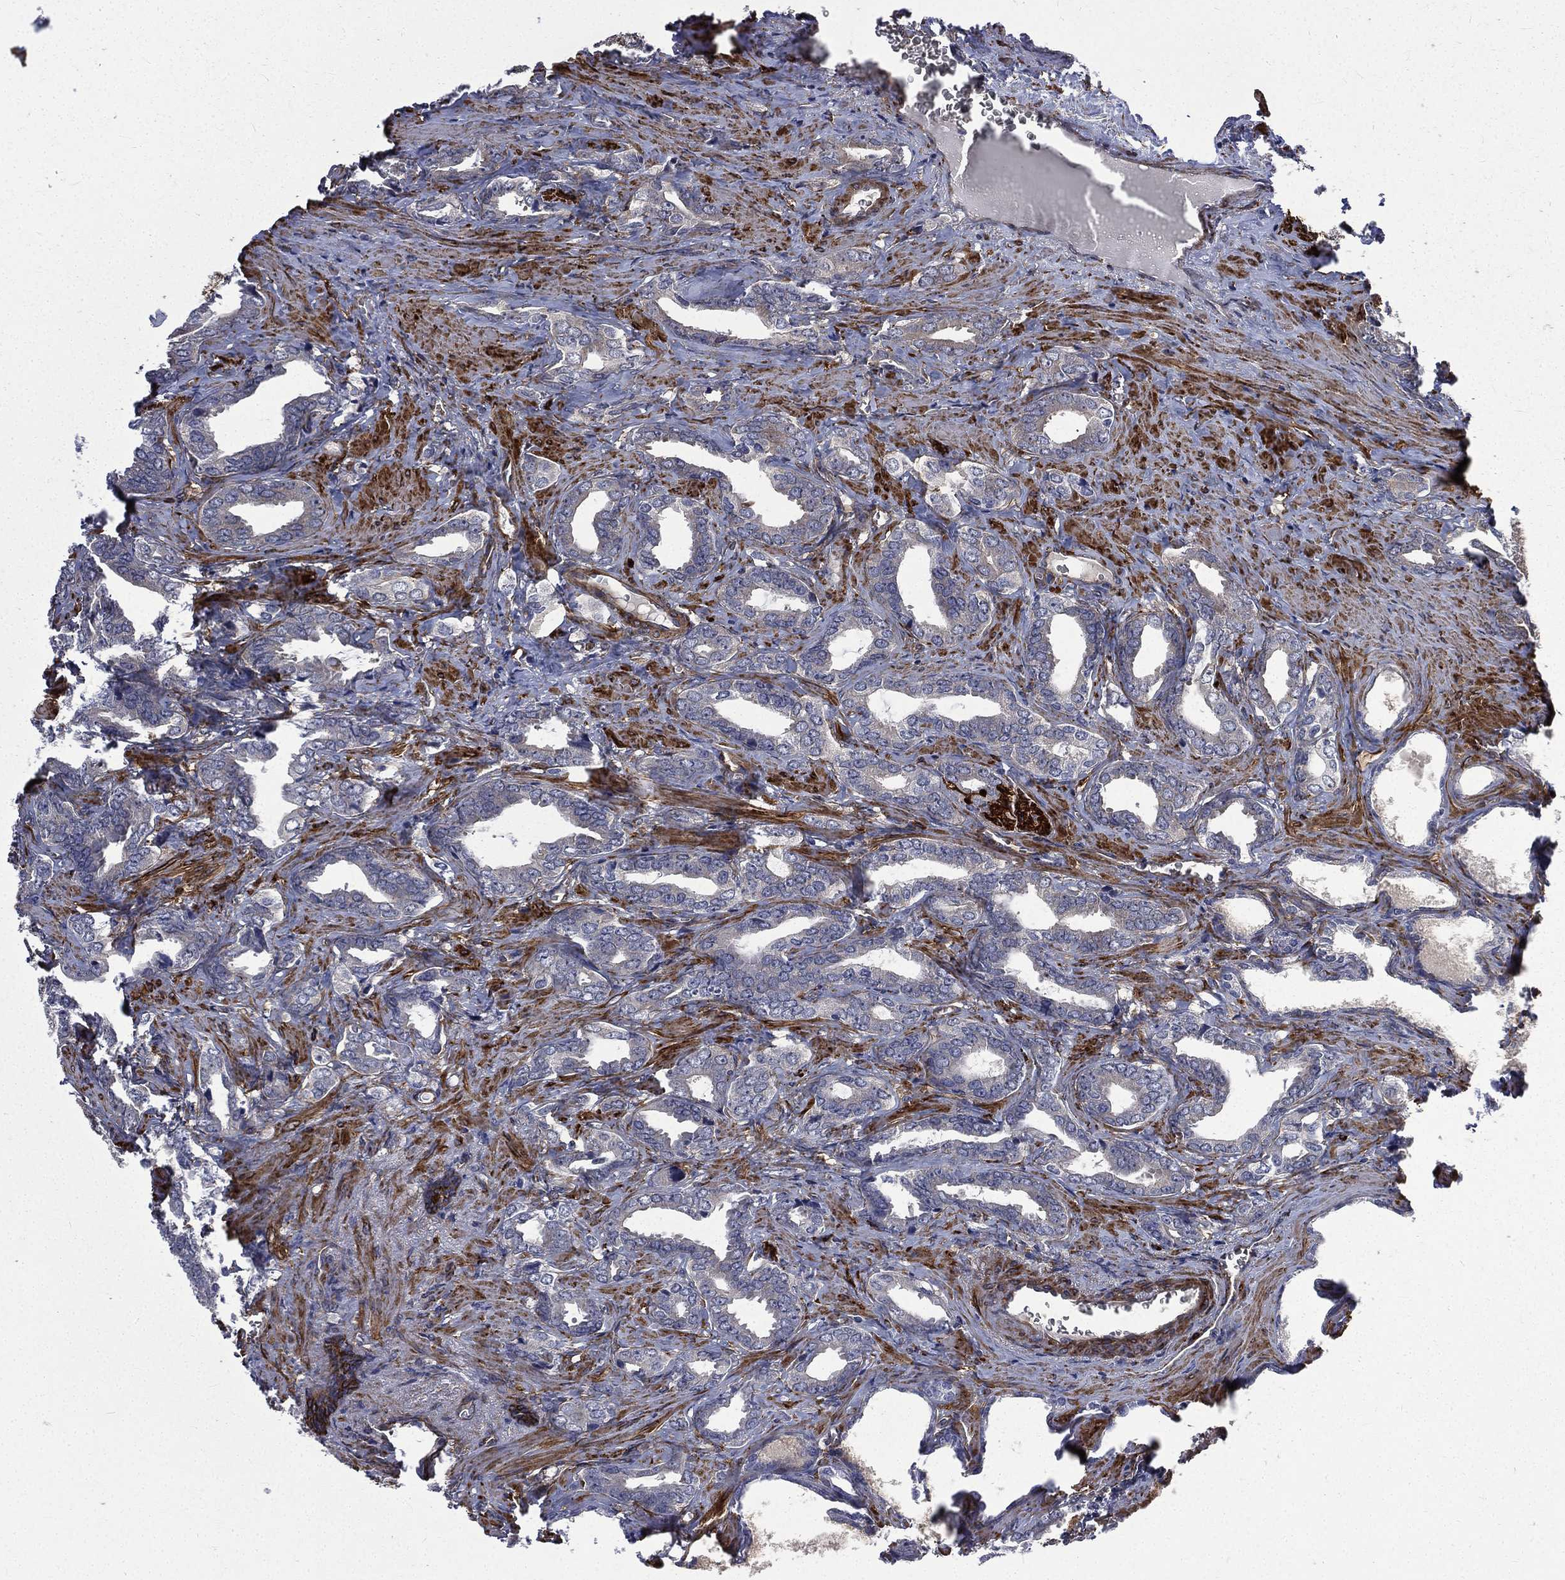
{"staining": {"intensity": "negative", "quantity": "none", "location": "none"}, "tissue": "prostate cancer", "cell_type": "Tumor cells", "image_type": "cancer", "snomed": [{"axis": "morphology", "description": "Adenocarcinoma, NOS"}, {"axis": "topography", "description": "Prostate"}], "caption": "This is an immunohistochemistry (IHC) histopathology image of adenocarcinoma (prostate). There is no staining in tumor cells.", "gene": "PPFIBP1", "patient": {"sex": "male", "age": 66}}